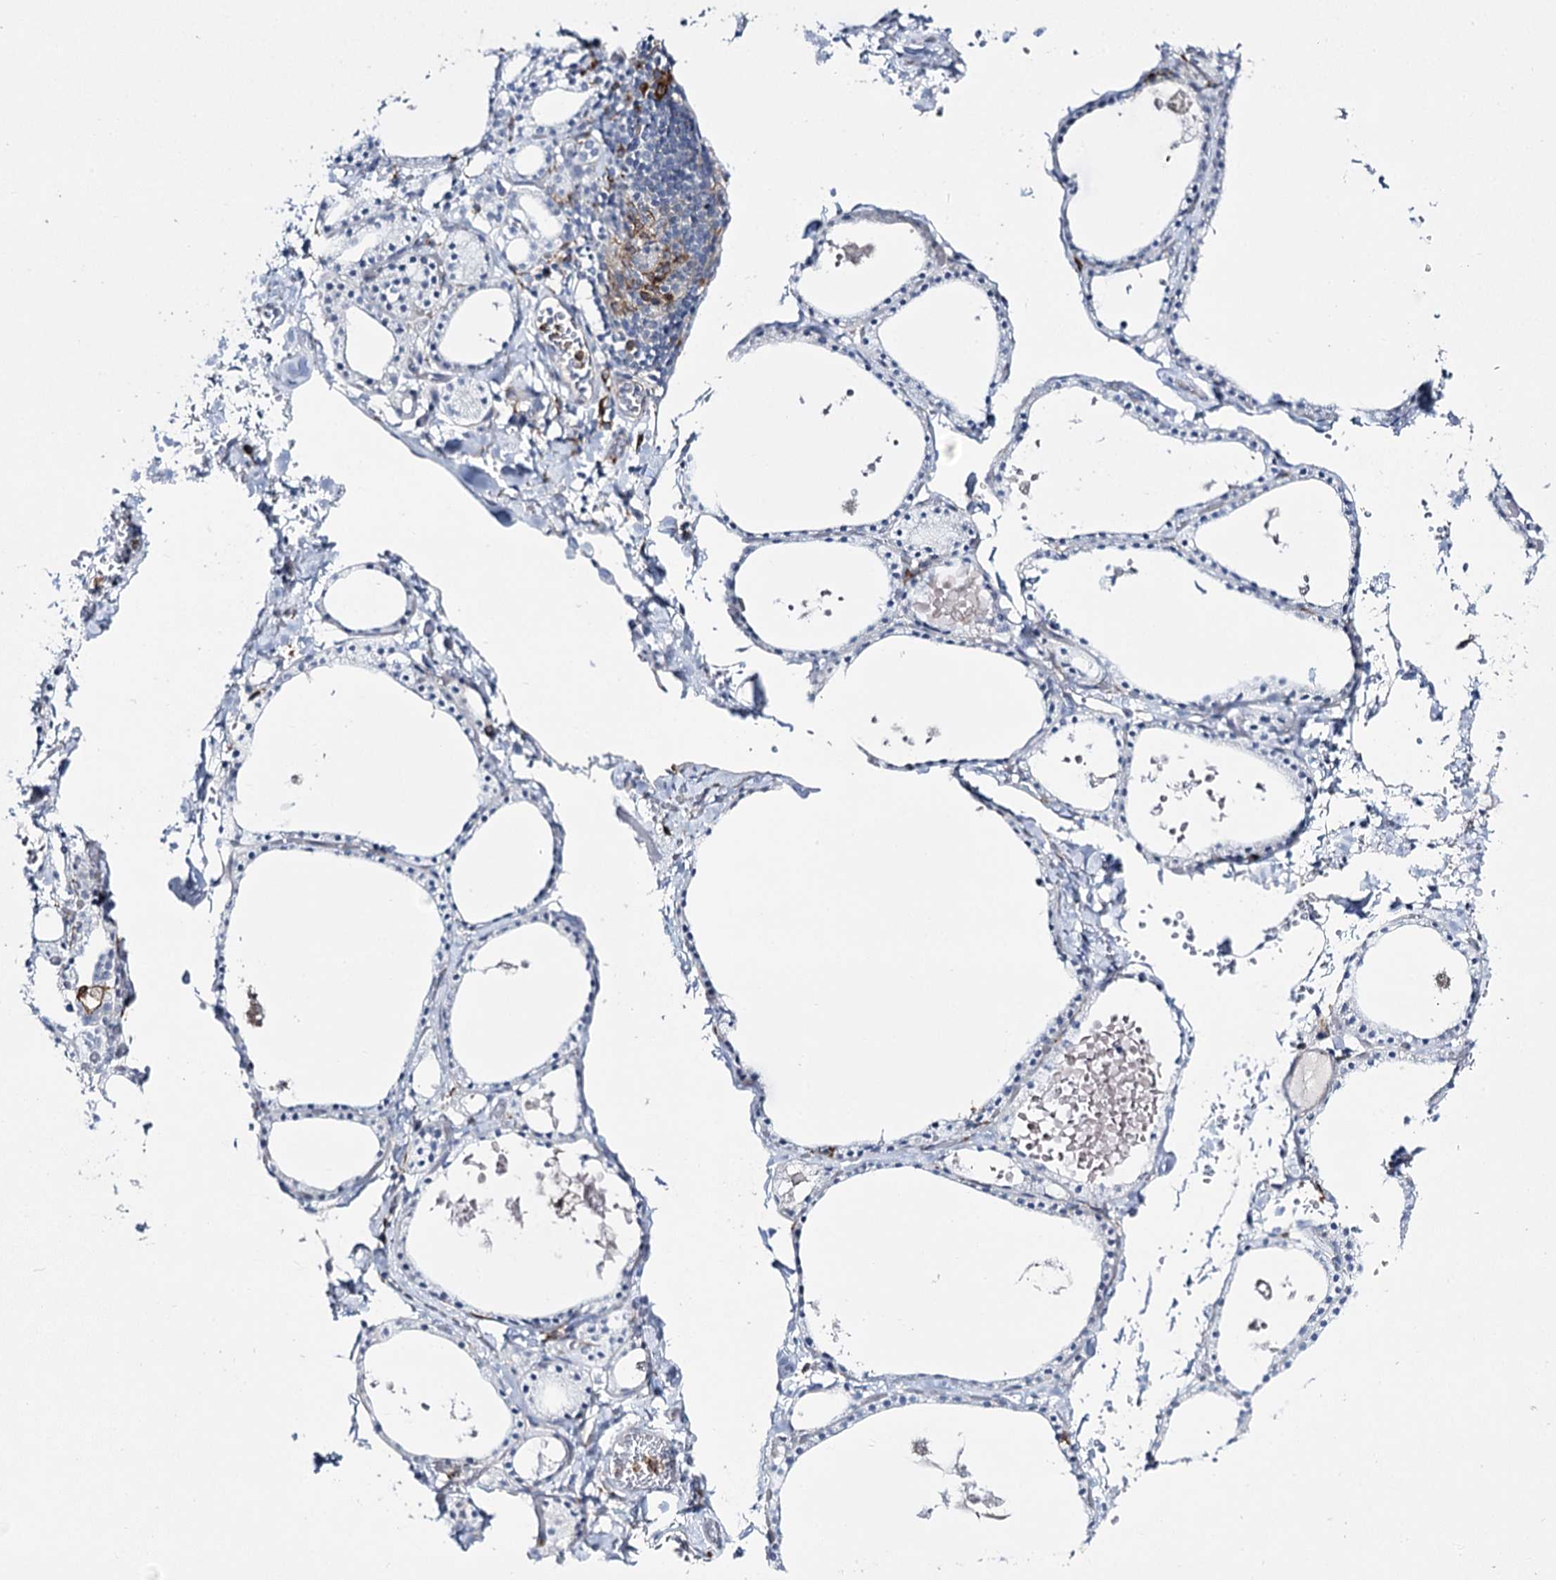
{"staining": {"intensity": "negative", "quantity": "none", "location": "none"}, "tissue": "thyroid gland", "cell_type": "Glandular cells", "image_type": "normal", "snomed": [{"axis": "morphology", "description": "Normal tissue, NOS"}, {"axis": "topography", "description": "Thyroid gland"}], "caption": "An immunohistochemistry (IHC) image of benign thyroid gland is shown. There is no staining in glandular cells of thyroid gland. (IHC, brightfield microscopy, high magnification).", "gene": "CCDC88A", "patient": {"sex": "male", "age": 56}}